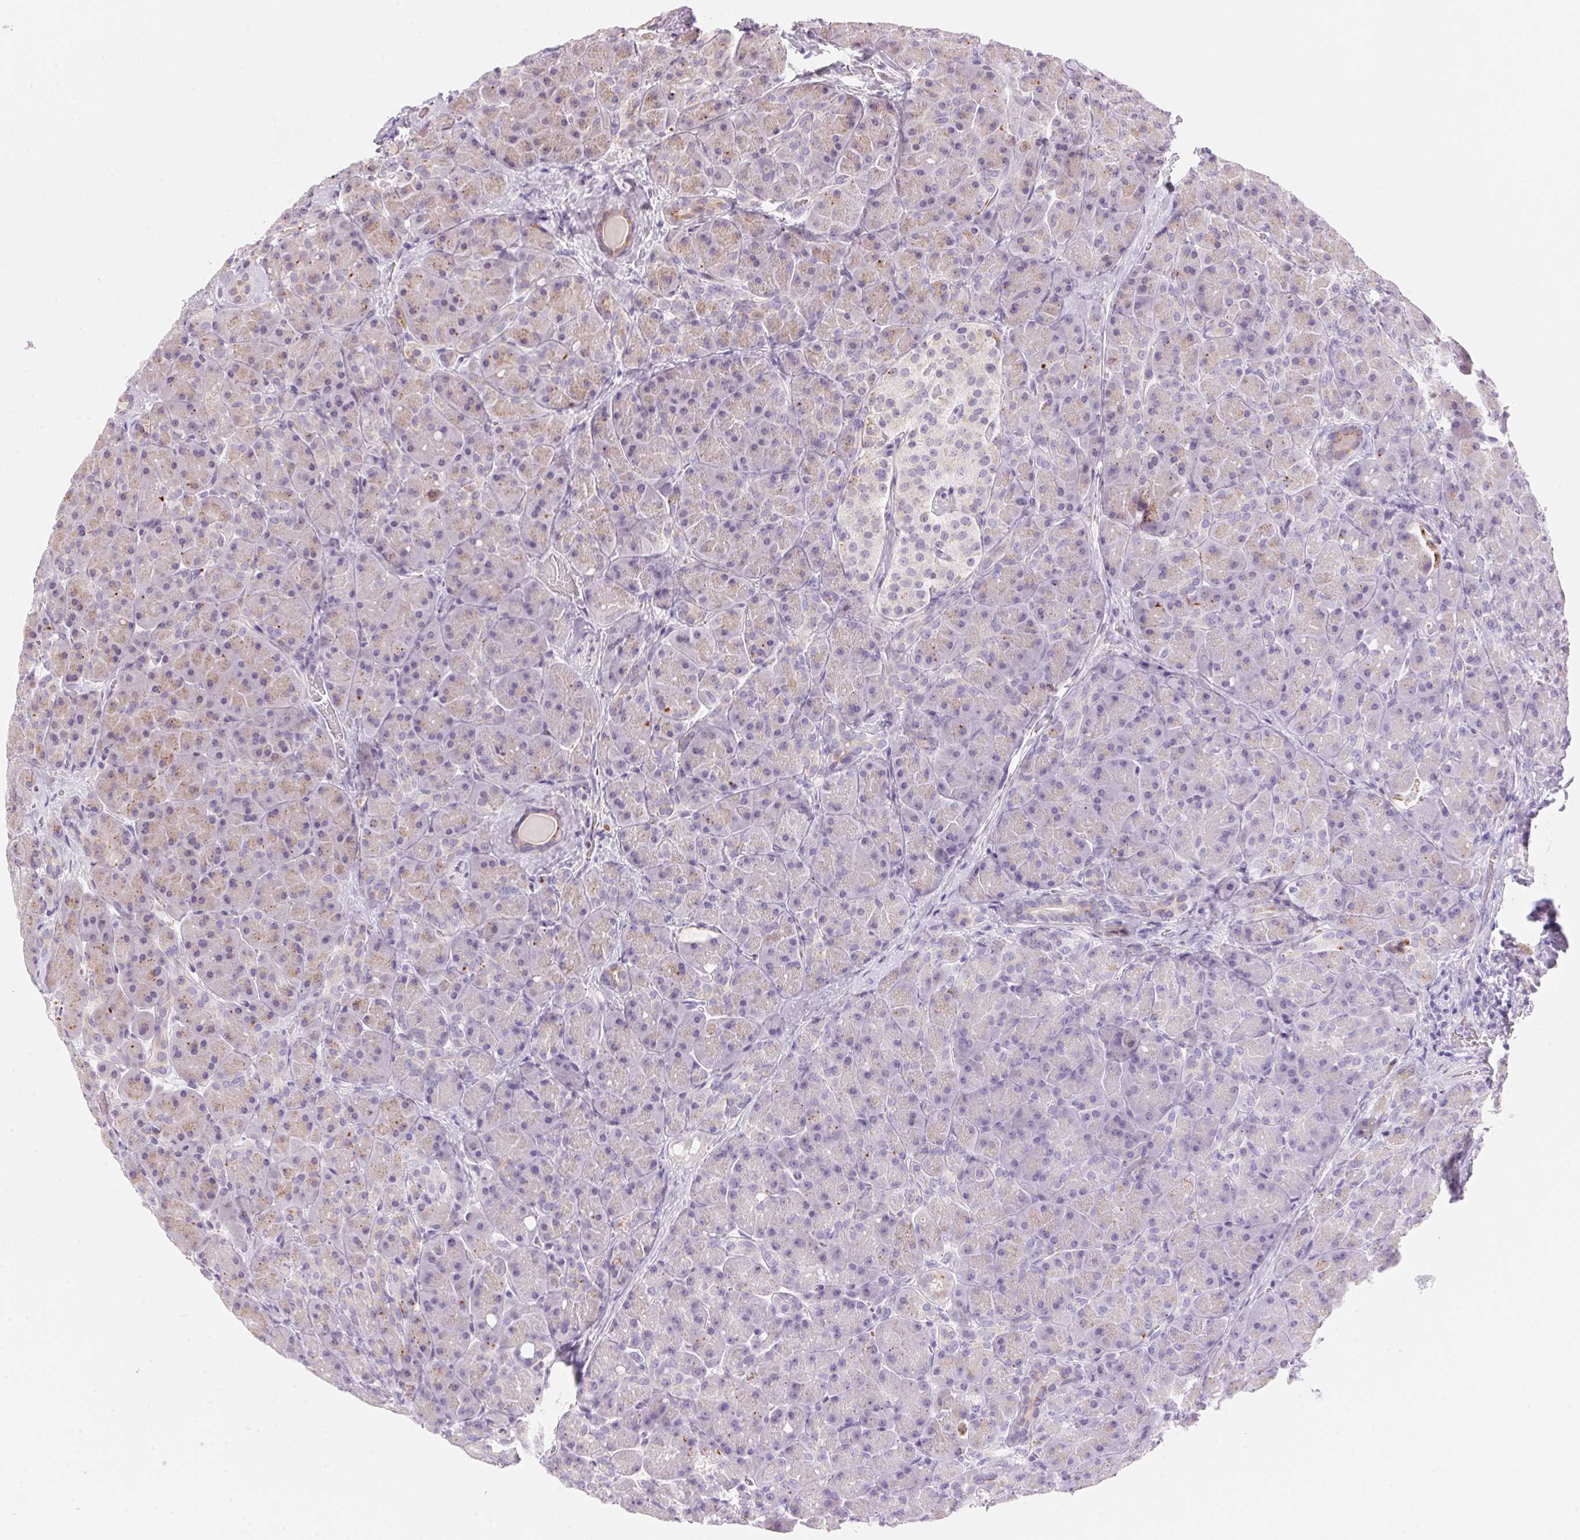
{"staining": {"intensity": "moderate", "quantity": "<25%", "location": "cytoplasmic/membranous"}, "tissue": "pancreas", "cell_type": "Exocrine glandular cells", "image_type": "normal", "snomed": [{"axis": "morphology", "description": "Normal tissue, NOS"}, {"axis": "topography", "description": "Pancreas"}], "caption": "Protein expression analysis of normal human pancreas reveals moderate cytoplasmic/membranous positivity in about <25% of exocrine glandular cells. Nuclei are stained in blue.", "gene": "TEKT1", "patient": {"sex": "male", "age": 55}}